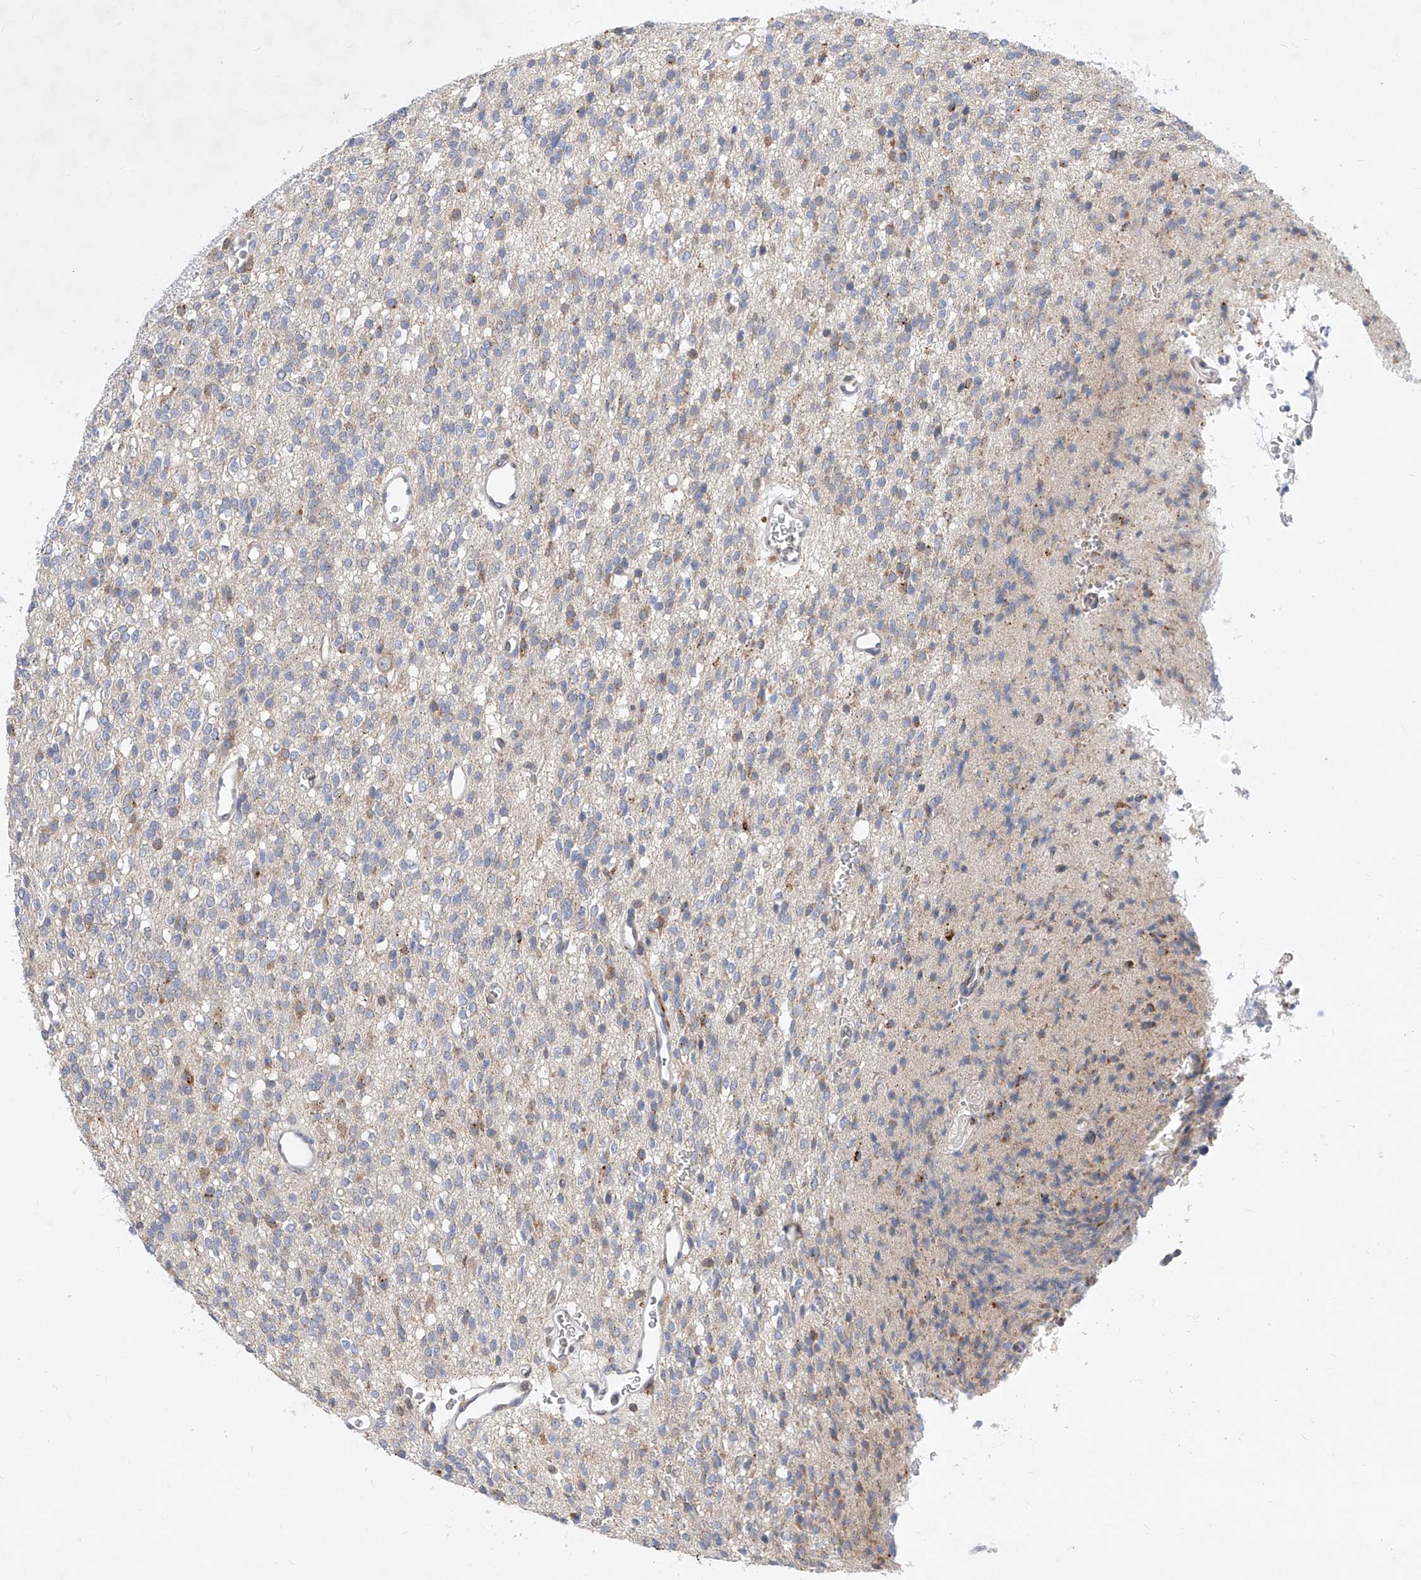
{"staining": {"intensity": "negative", "quantity": "none", "location": "none"}, "tissue": "glioma", "cell_type": "Tumor cells", "image_type": "cancer", "snomed": [{"axis": "morphology", "description": "Glioma, malignant, High grade"}, {"axis": "topography", "description": "Brain"}], "caption": "Tumor cells show no significant protein expression in glioma. The staining was performed using DAB (3,3'-diaminobenzidine) to visualize the protein expression in brown, while the nuclei were stained in blue with hematoxylin (Magnification: 20x).", "gene": "MX2", "patient": {"sex": "male", "age": 34}}